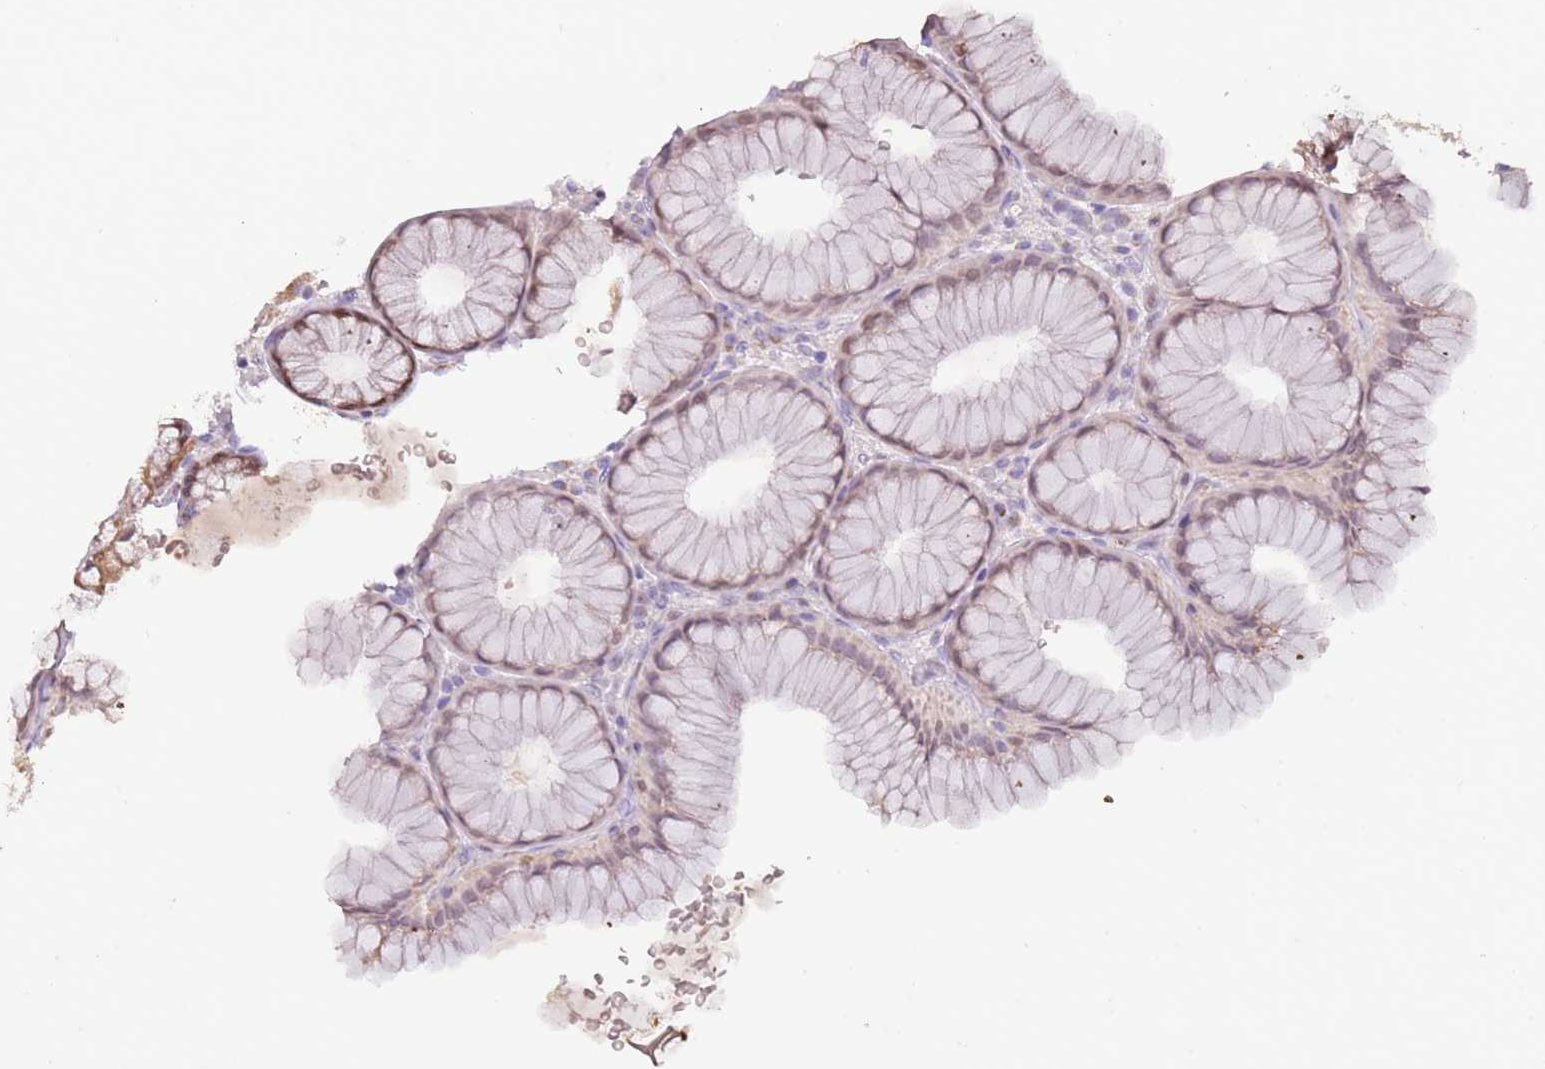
{"staining": {"intensity": "moderate", "quantity": ">75%", "location": "cytoplasmic/membranous,nuclear"}, "tissue": "stomach", "cell_type": "Glandular cells", "image_type": "normal", "snomed": [{"axis": "morphology", "description": "Normal tissue, NOS"}, {"axis": "topography", "description": "Stomach"}], "caption": "IHC of normal human stomach reveals medium levels of moderate cytoplasmic/membranous,nuclear staining in about >75% of glandular cells.", "gene": "SYS1", "patient": {"sex": "male", "age": 57}}